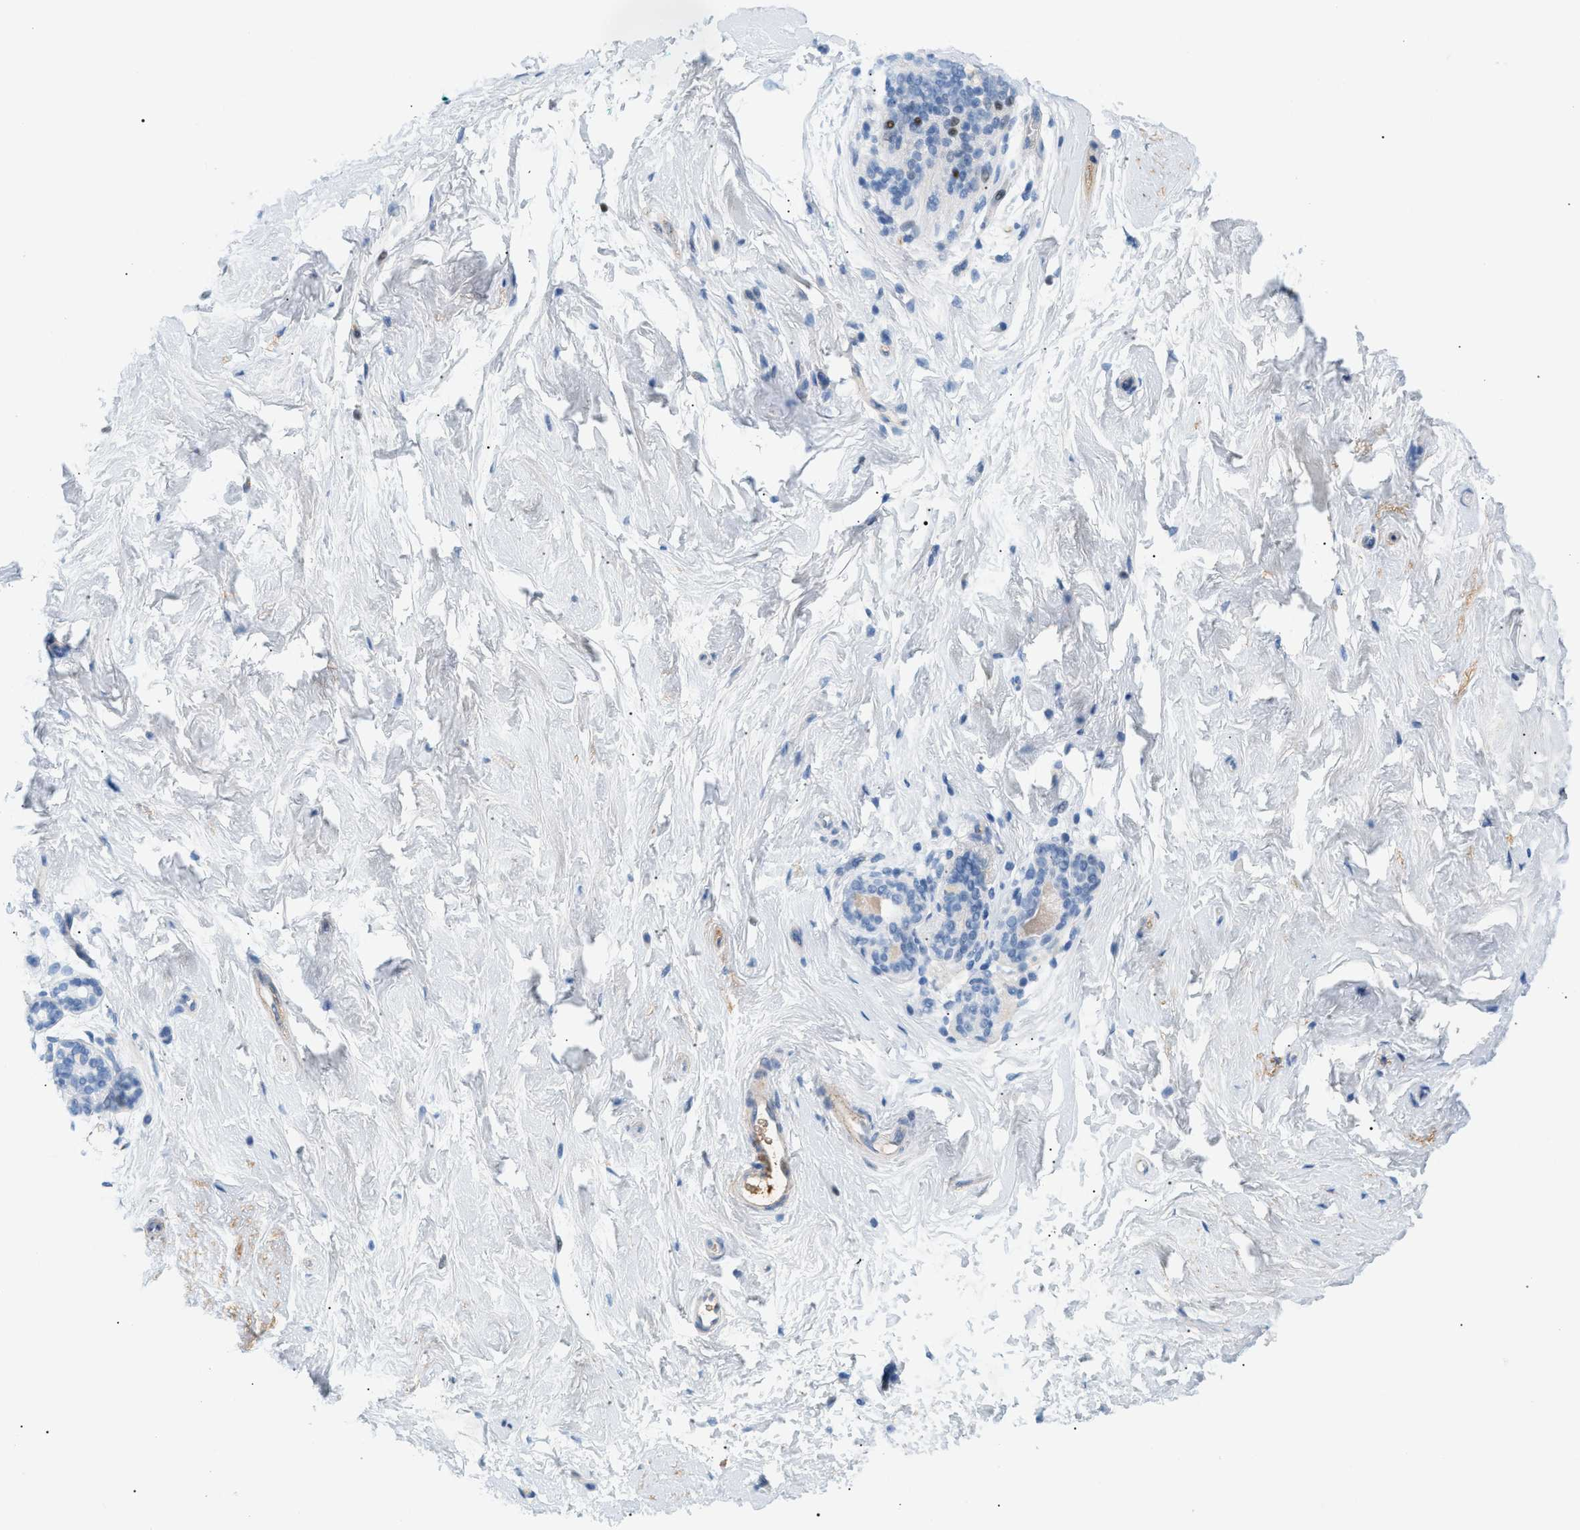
{"staining": {"intensity": "negative", "quantity": "none", "location": "none"}, "tissue": "breast", "cell_type": "Adipocytes", "image_type": "normal", "snomed": [{"axis": "morphology", "description": "Normal tissue, NOS"}, {"axis": "topography", "description": "Breast"}], "caption": "High magnification brightfield microscopy of benign breast stained with DAB (brown) and counterstained with hematoxylin (blue): adipocytes show no significant positivity. Nuclei are stained in blue.", "gene": "CFH", "patient": {"sex": "female", "age": 52}}